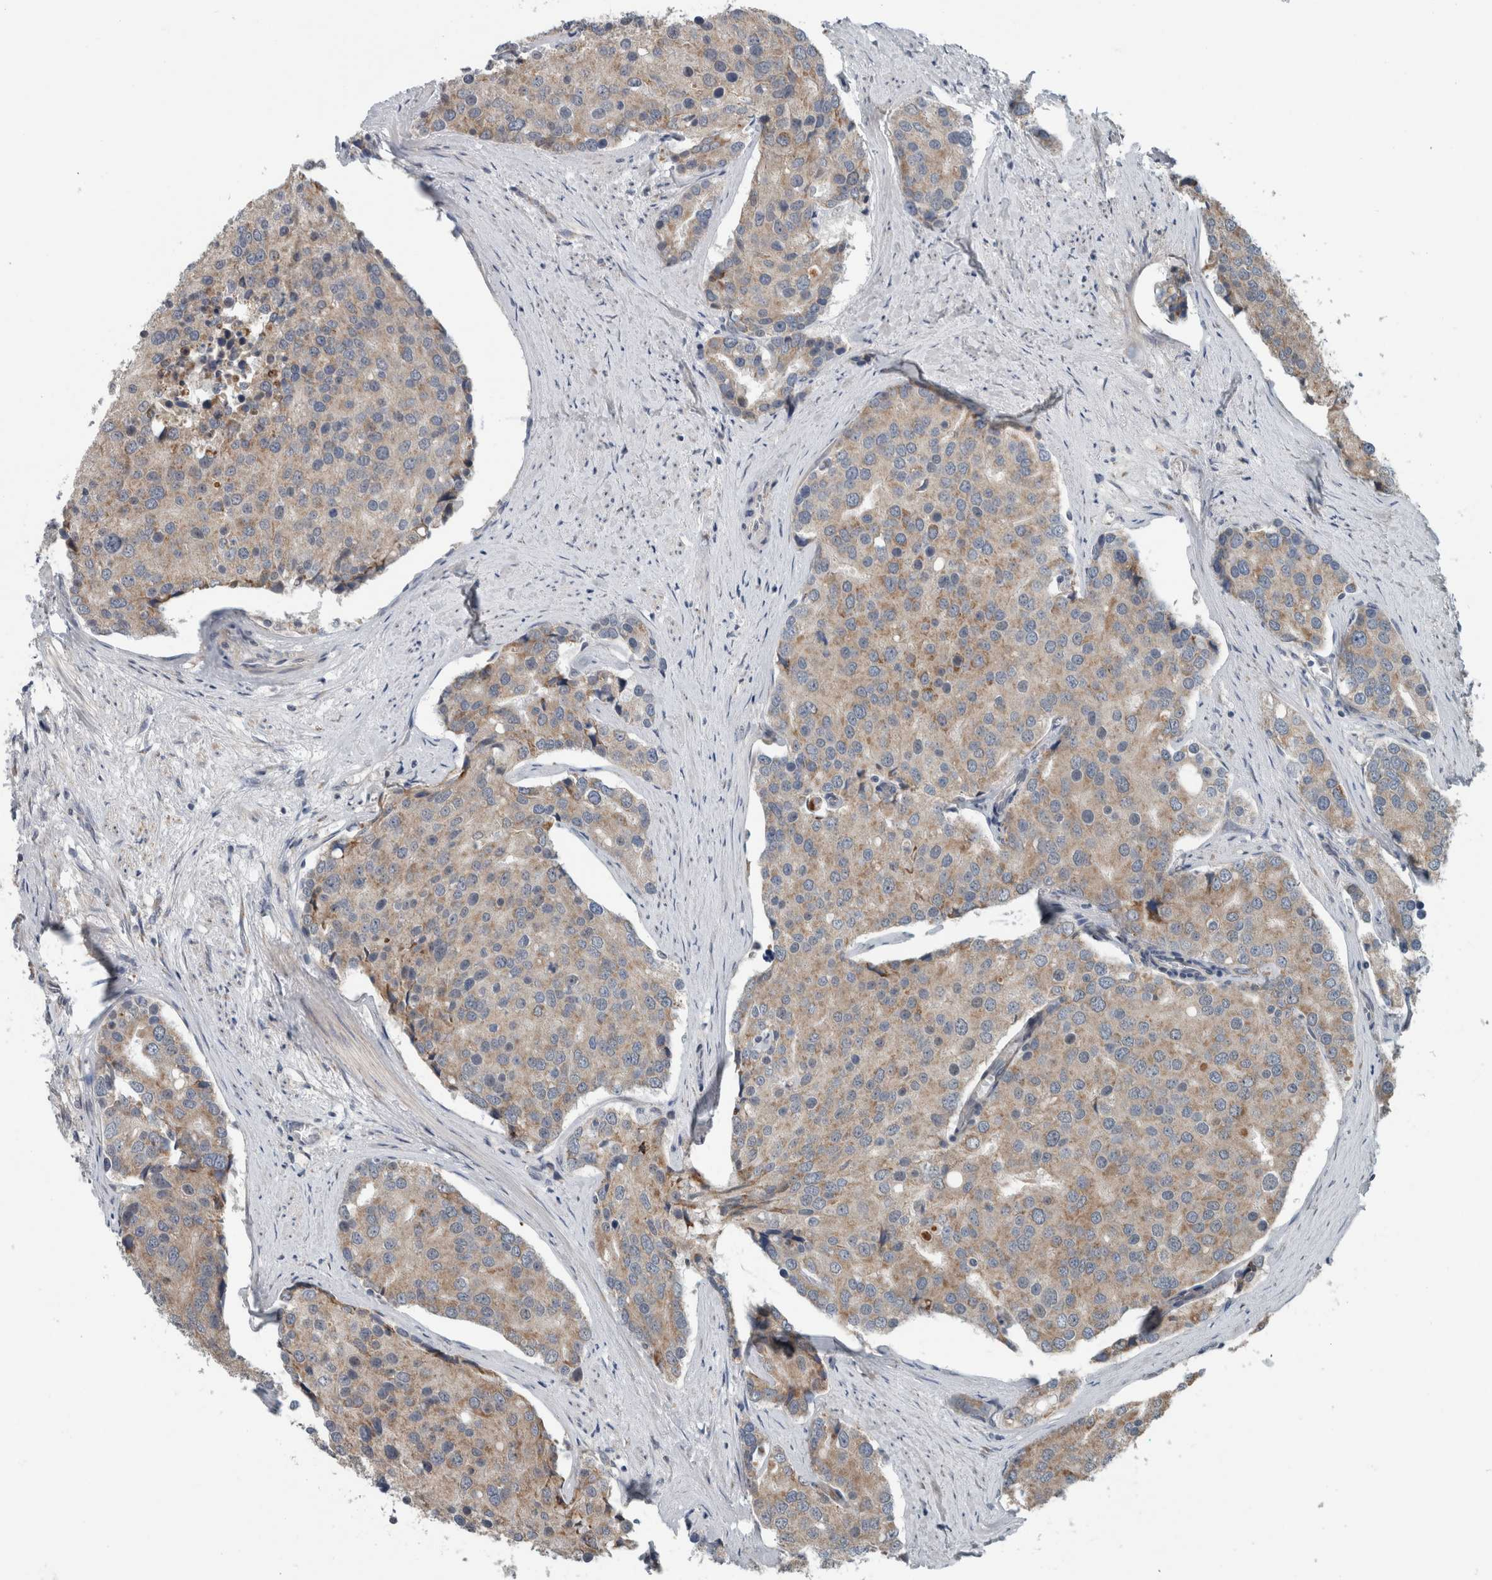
{"staining": {"intensity": "weak", "quantity": "25%-75%", "location": "cytoplasmic/membranous"}, "tissue": "prostate cancer", "cell_type": "Tumor cells", "image_type": "cancer", "snomed": [{"axis": "morphology", "description": "Adenocarcinoma, High grade"}, {"axis": "topography", "description": "Prostate"}], "caption": "Prostate cancer (adenocarcinoma (high-grade)) stained with DAB (3,3'-diaminobenzidine) immunohistochemistry (IHC) reveals low levels of weak cytoplasmic/membranous staining in approximately 25%-75% of tumor cells.", "gene": "GBA2", "patient": {"sex": "male", "age": 50}}